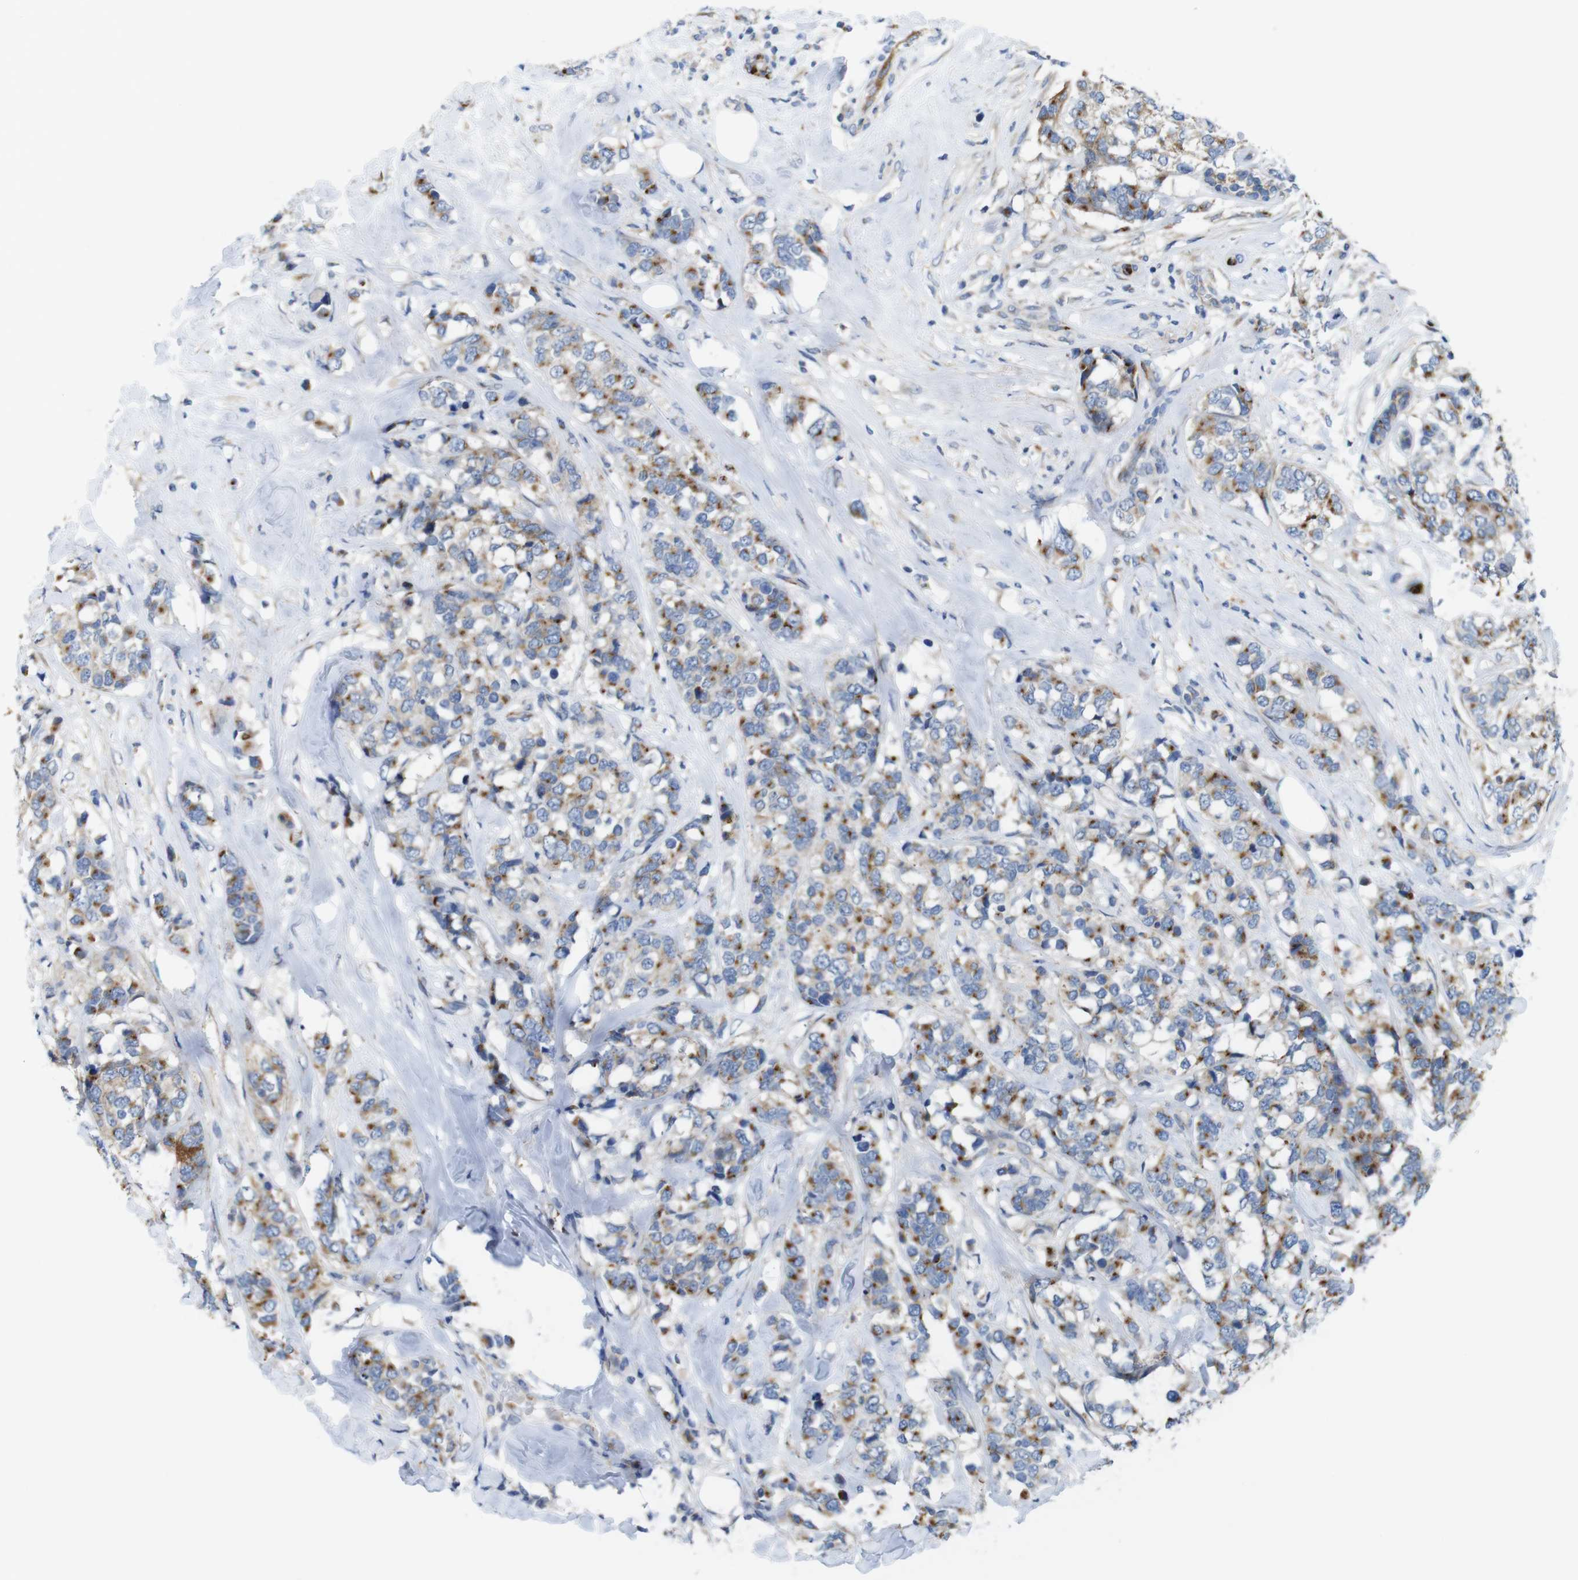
{"staining": {"intensity": "moderate", "quantity": ">75%", "location": "cytoplasmic/membranous"}, "tissue": "breast cancer", "cell_type": "Tumor cells", "image_type": "cancer", "snomed": [{"axis": "morphology", "description": "Lobular carcinoma"}, {"axis": "topography", "description": "Breast"}], "caption": "A photomicrograph of human breast lobular carcinoma stained for a protein exhibits moderate cytoplasmic/membranous brown staining in tumor cells. Immunohistochemistry (ihc) stains the protein in brown and the nuclei are stained blue.", "gene": "EFCAB14", "patient": {"sex": "female", "age": 59}}